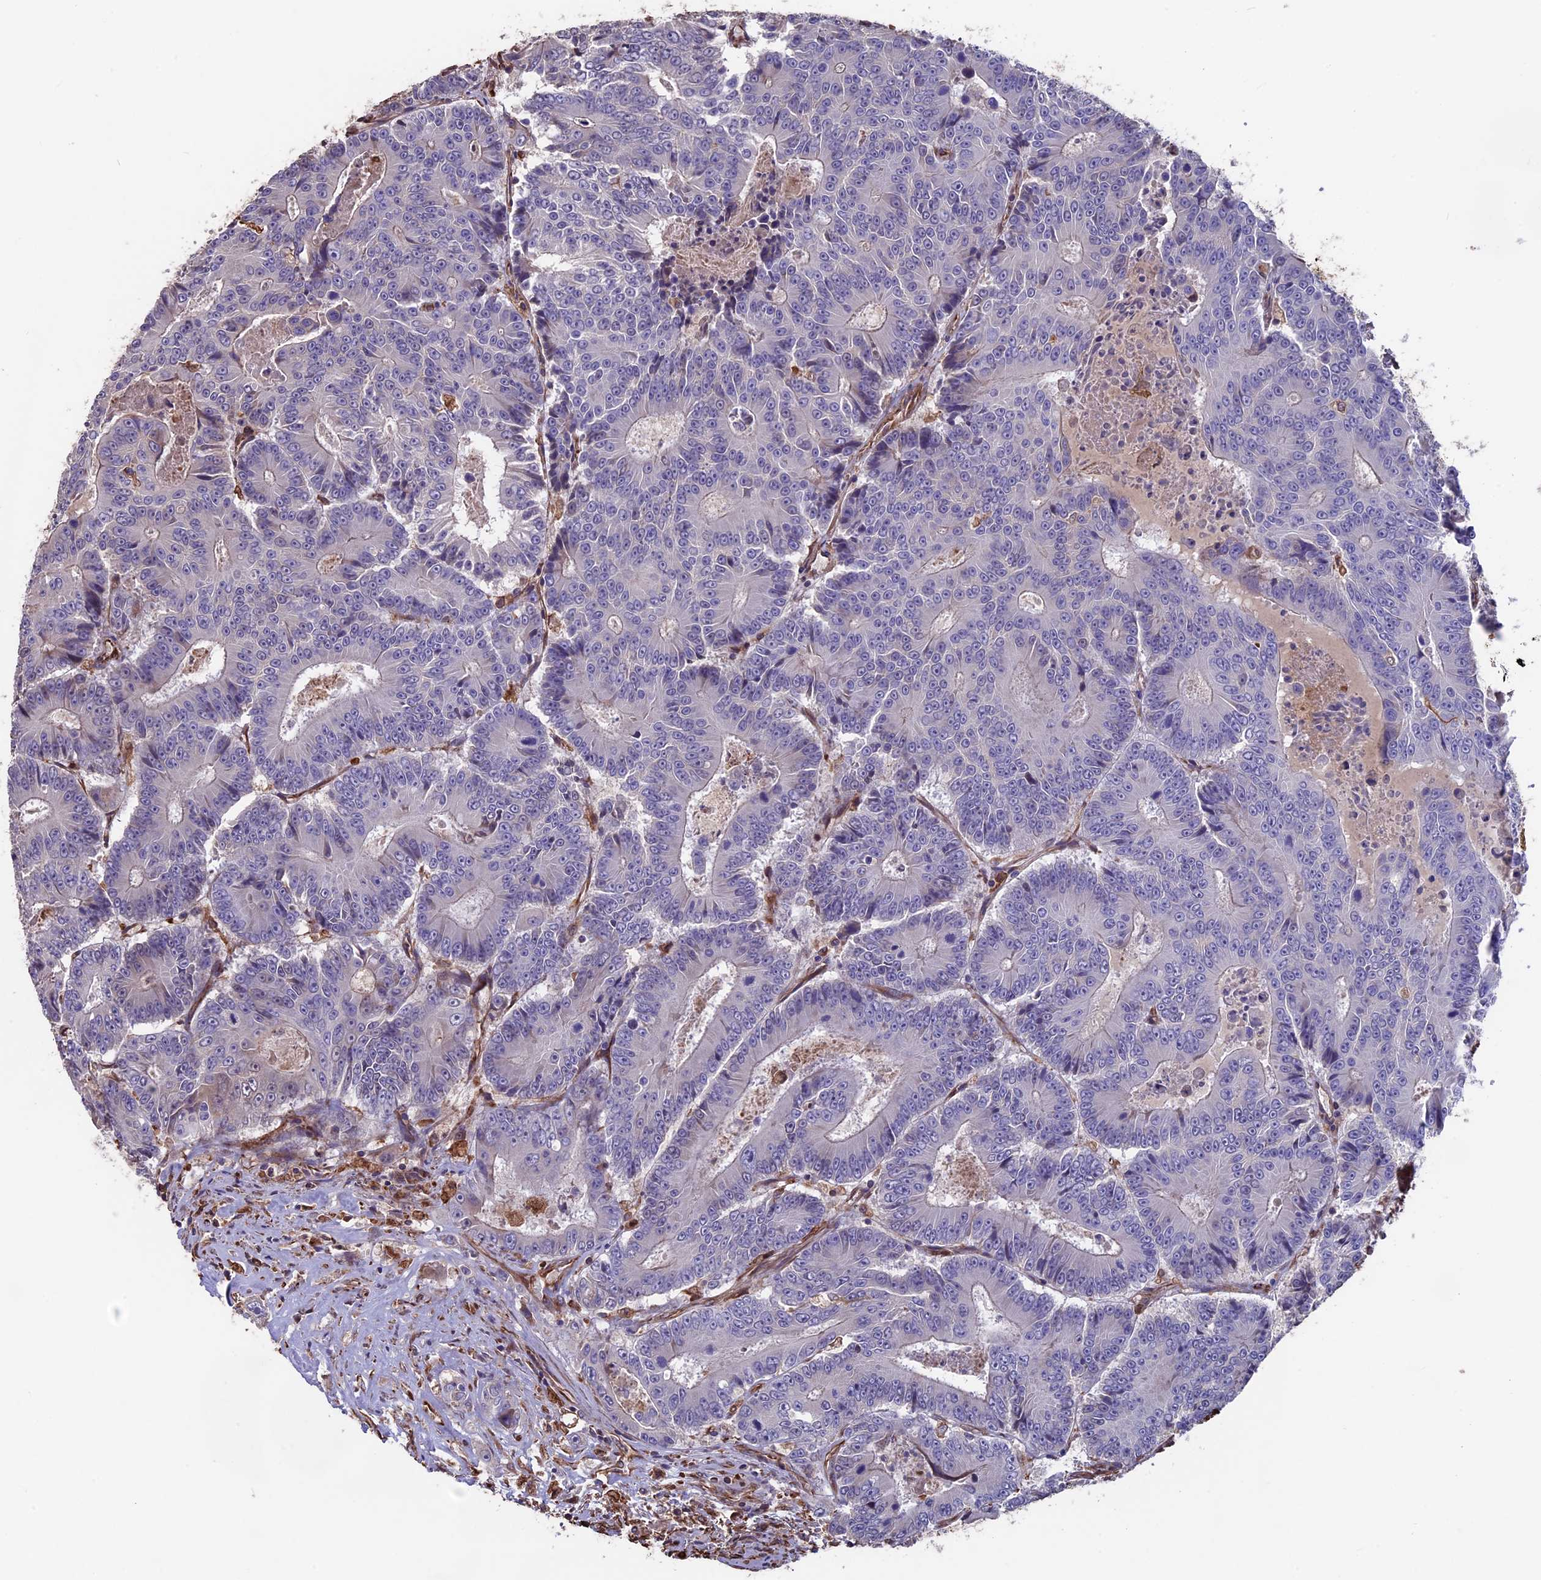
{"staining": {"intensity": "negative", "quantity": "none", "location": "none"}, "tissue": "colorectal cancer", "cell_type": "Tumor cells", "image_type": "cancer", "snomed": [{"axis": "morphology", "description": "Adenocarcinoma, NOS"}, {"axis": "topography", "description": "Colon"}], "caption": "DAB immunohistochemical staining of colorectal cancer shows no significant staining in tumor cells. (DAB (3,3'-diaminobenzidine) IHC with hematoxylin counter stain).", "gene": "SEH1L", "patient": {"sex": "male", "age": 83}}